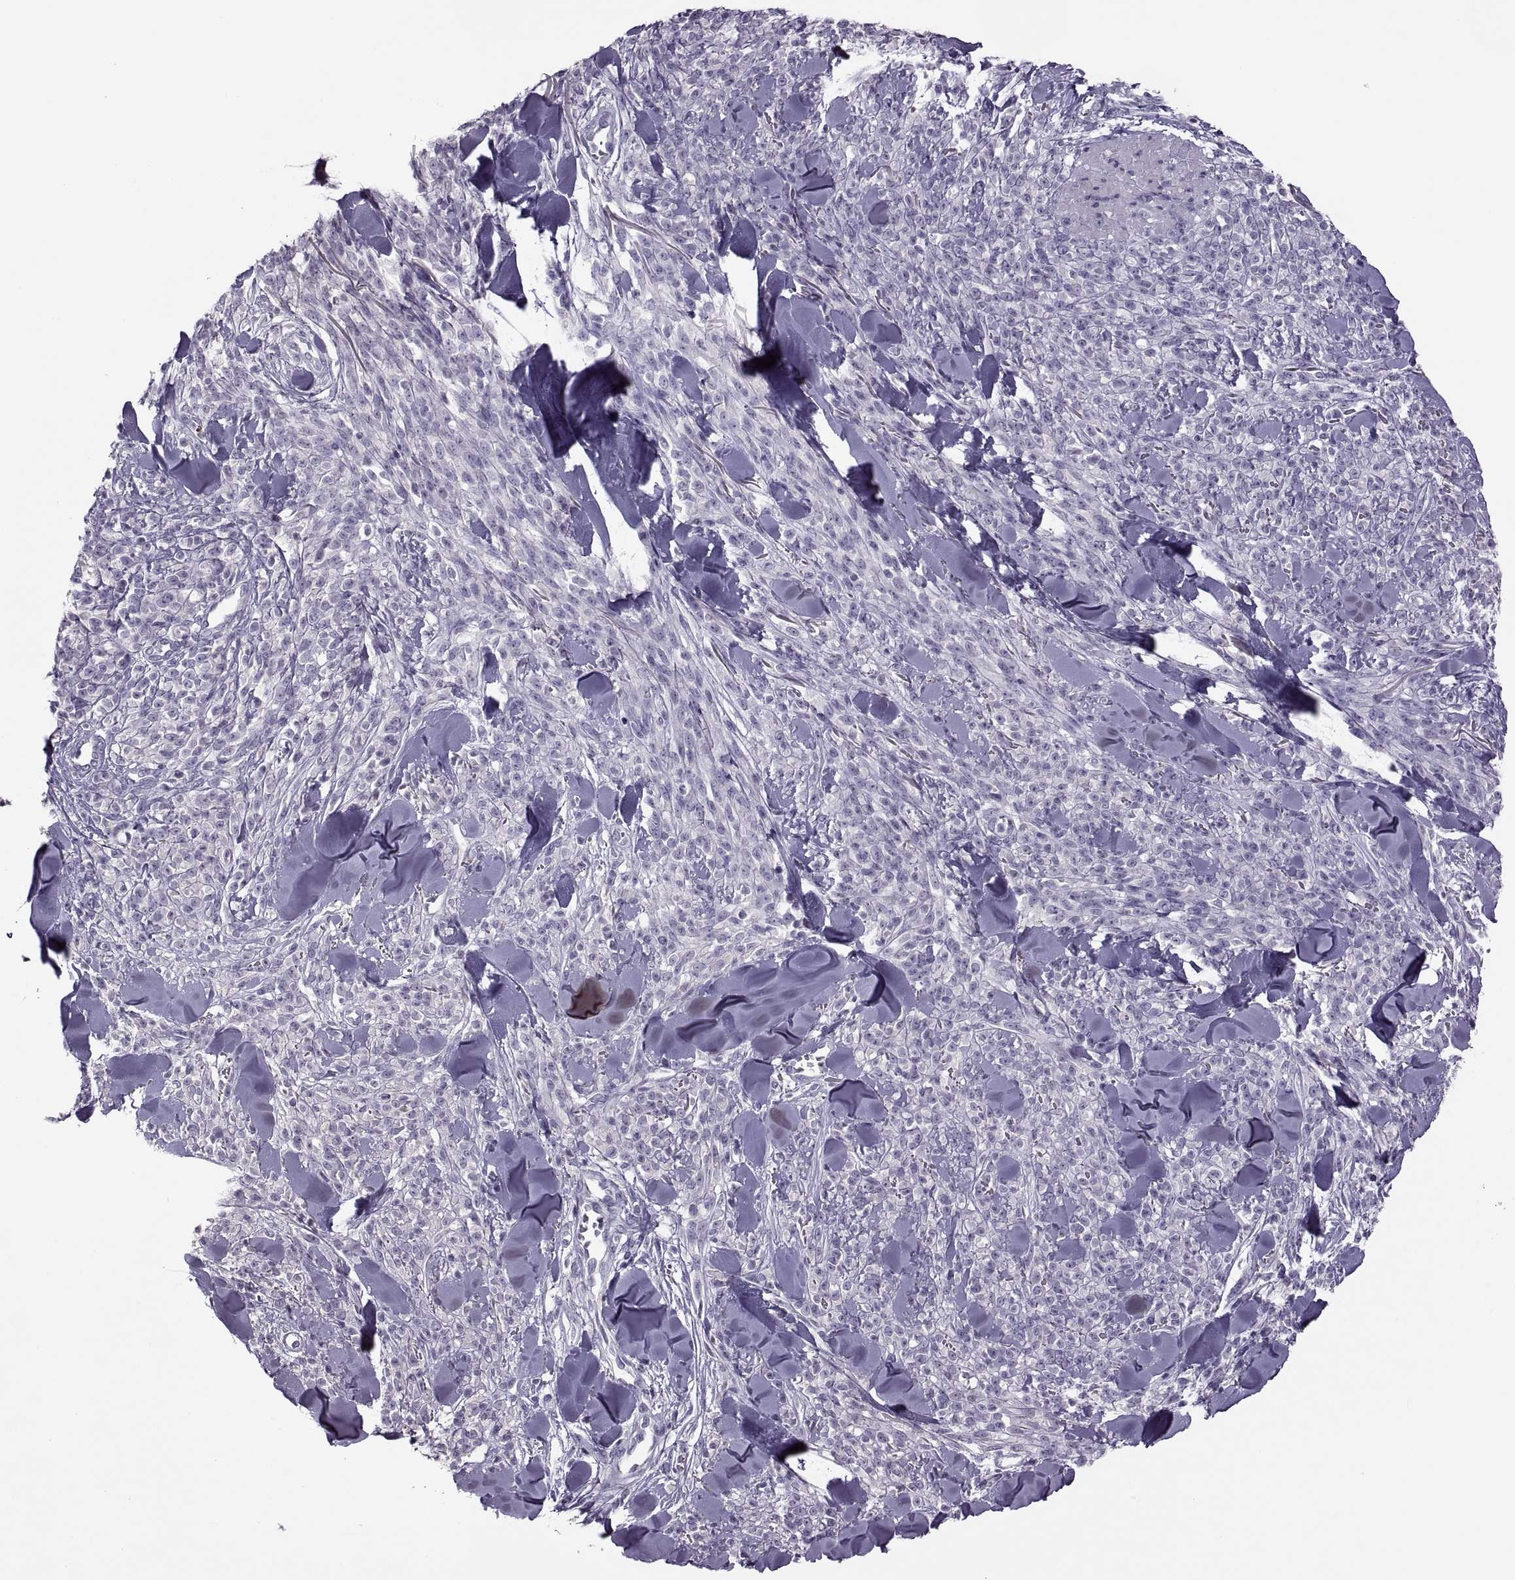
{"staining": {"intensity": "negative", "quantity": "none", "location": "none"}, "tissue": "melanoma", "cell_type": "Tumor cells", "image_type": "cancer", "snomed": [{"axis": "morphology", "description": "Malignant melanoma, NOS"}, {"axis": "topography", "description": "Skin"}, {"axis": "topography", "description": "Skin of trunk"}], "caption": "There is no significant positivity in tumor cells of malignant melanoma.", "gene": "RSPH6A", "patient": {"sex": "male", "age": 74}}